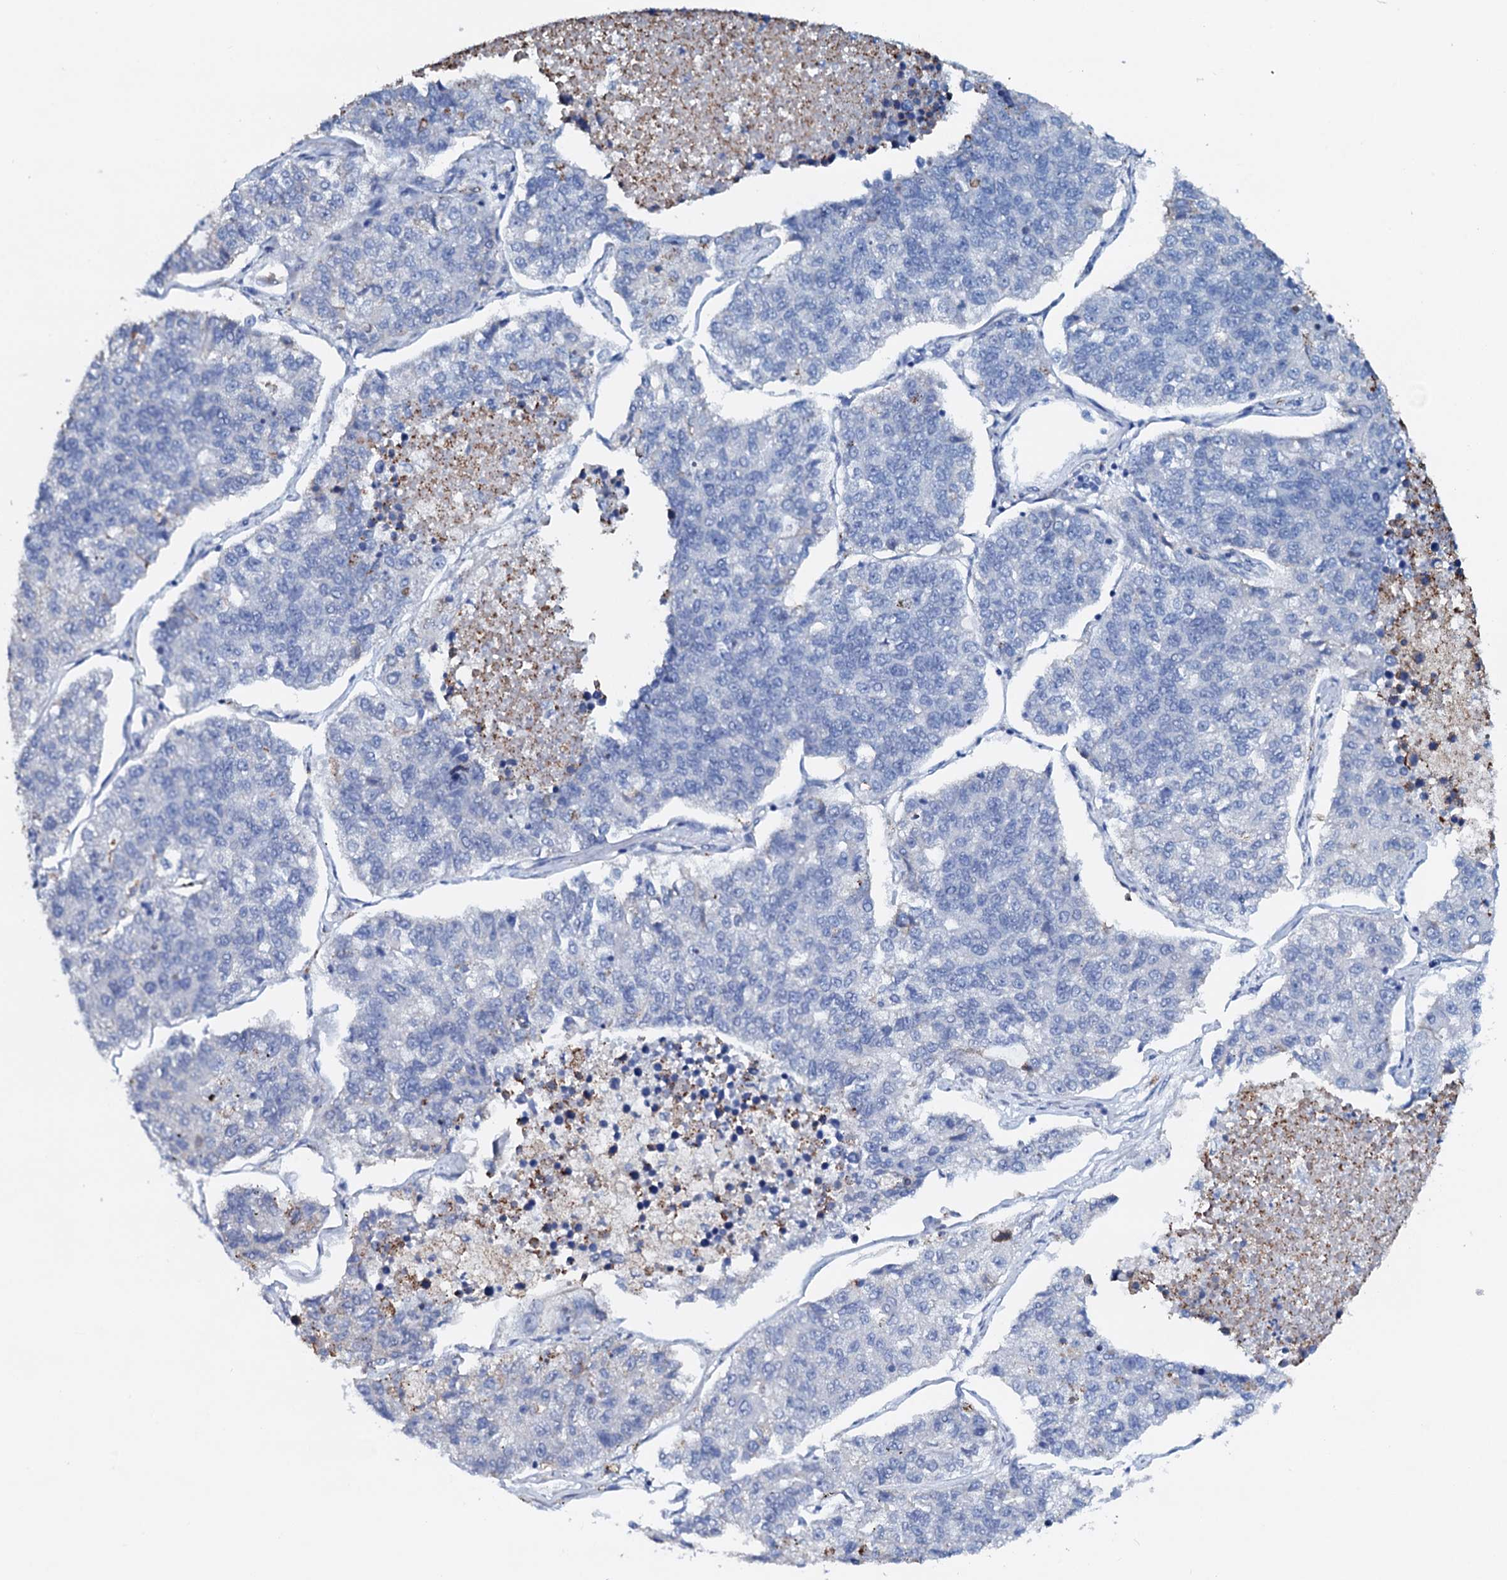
{"staining": {"intensity": "negative", "quantity": "none", "location": "none"}, "tissue": "lung cancer", "cell_type": "Tumor cells", "image_type": "cancer", "snomed": [{"axis": "morphology", "description": "Adenocarcinoma, NOS"}, {"axis": "topography", "description": "Lung"}], "caption": "IHC of human adenocarcinoma (lung) demonstrates no expression in tumor cells. The staining was performed using DAB (3,3'-diaminobenzidine) to visualize the protein expression in brown, while the nuclei were stained in blue with hematoxylin (Magnification: 20x).", "gene": "AMER2", "patient": {"sex": "male", "age": 49}}